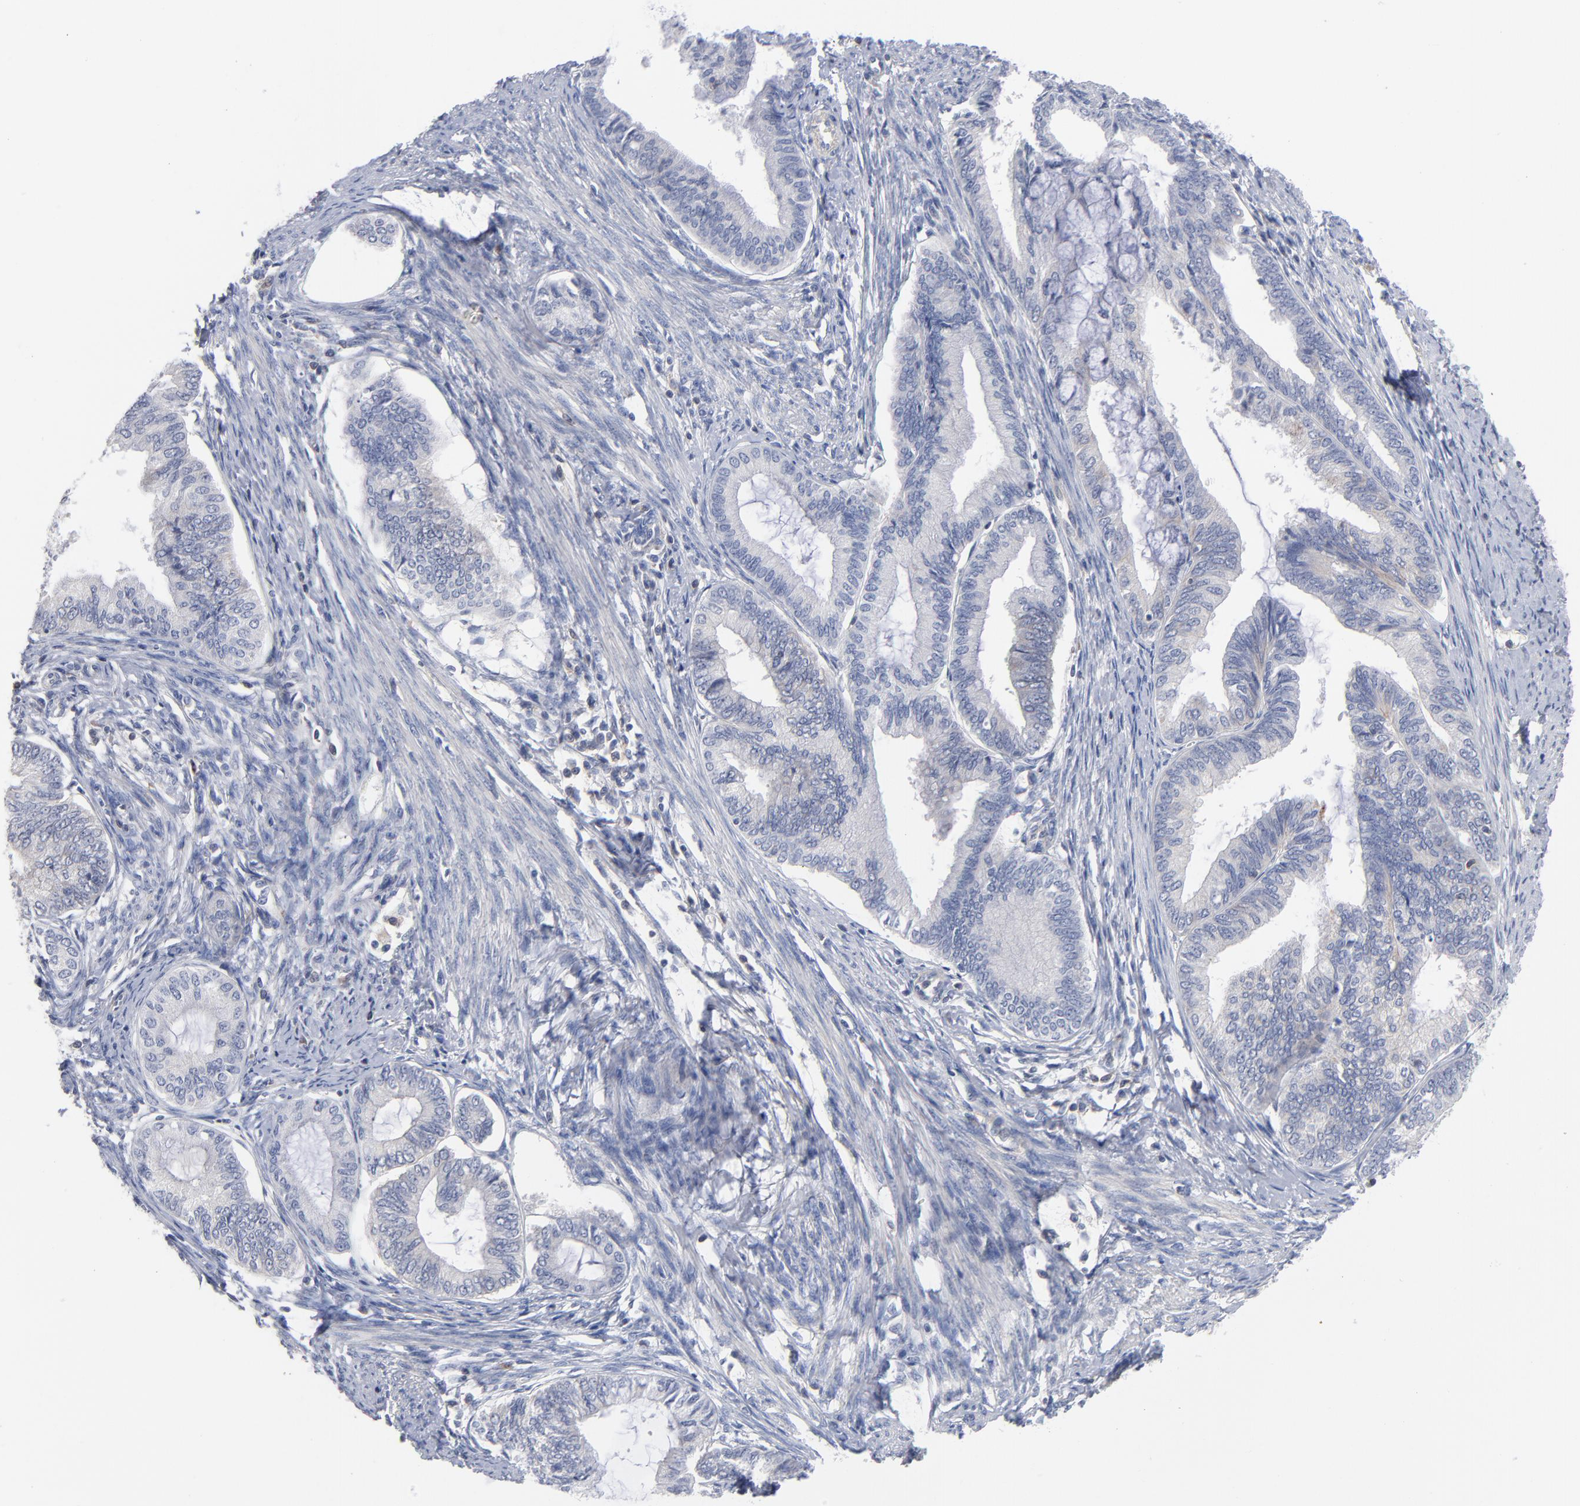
{"staining": {"intensity": "weak", "quantity": "<25%", "location": "cytoplasmic/membranous"}, "tissue": "endometrial cancer", "cell_type": "Tumor cells", "image_type": "cancer", "snomed": [{"axis": "morphology", "description": "Adenocarcinoma, NOS"}, {"axis": "topography", "description": "Endometrium"}], "caption": "This is an IHC histopathology image of human endometrial cancer. There is no staining in tumor cells.", "gene": "PDLIM2", "patient": {"sex": "female", "age": 86}}